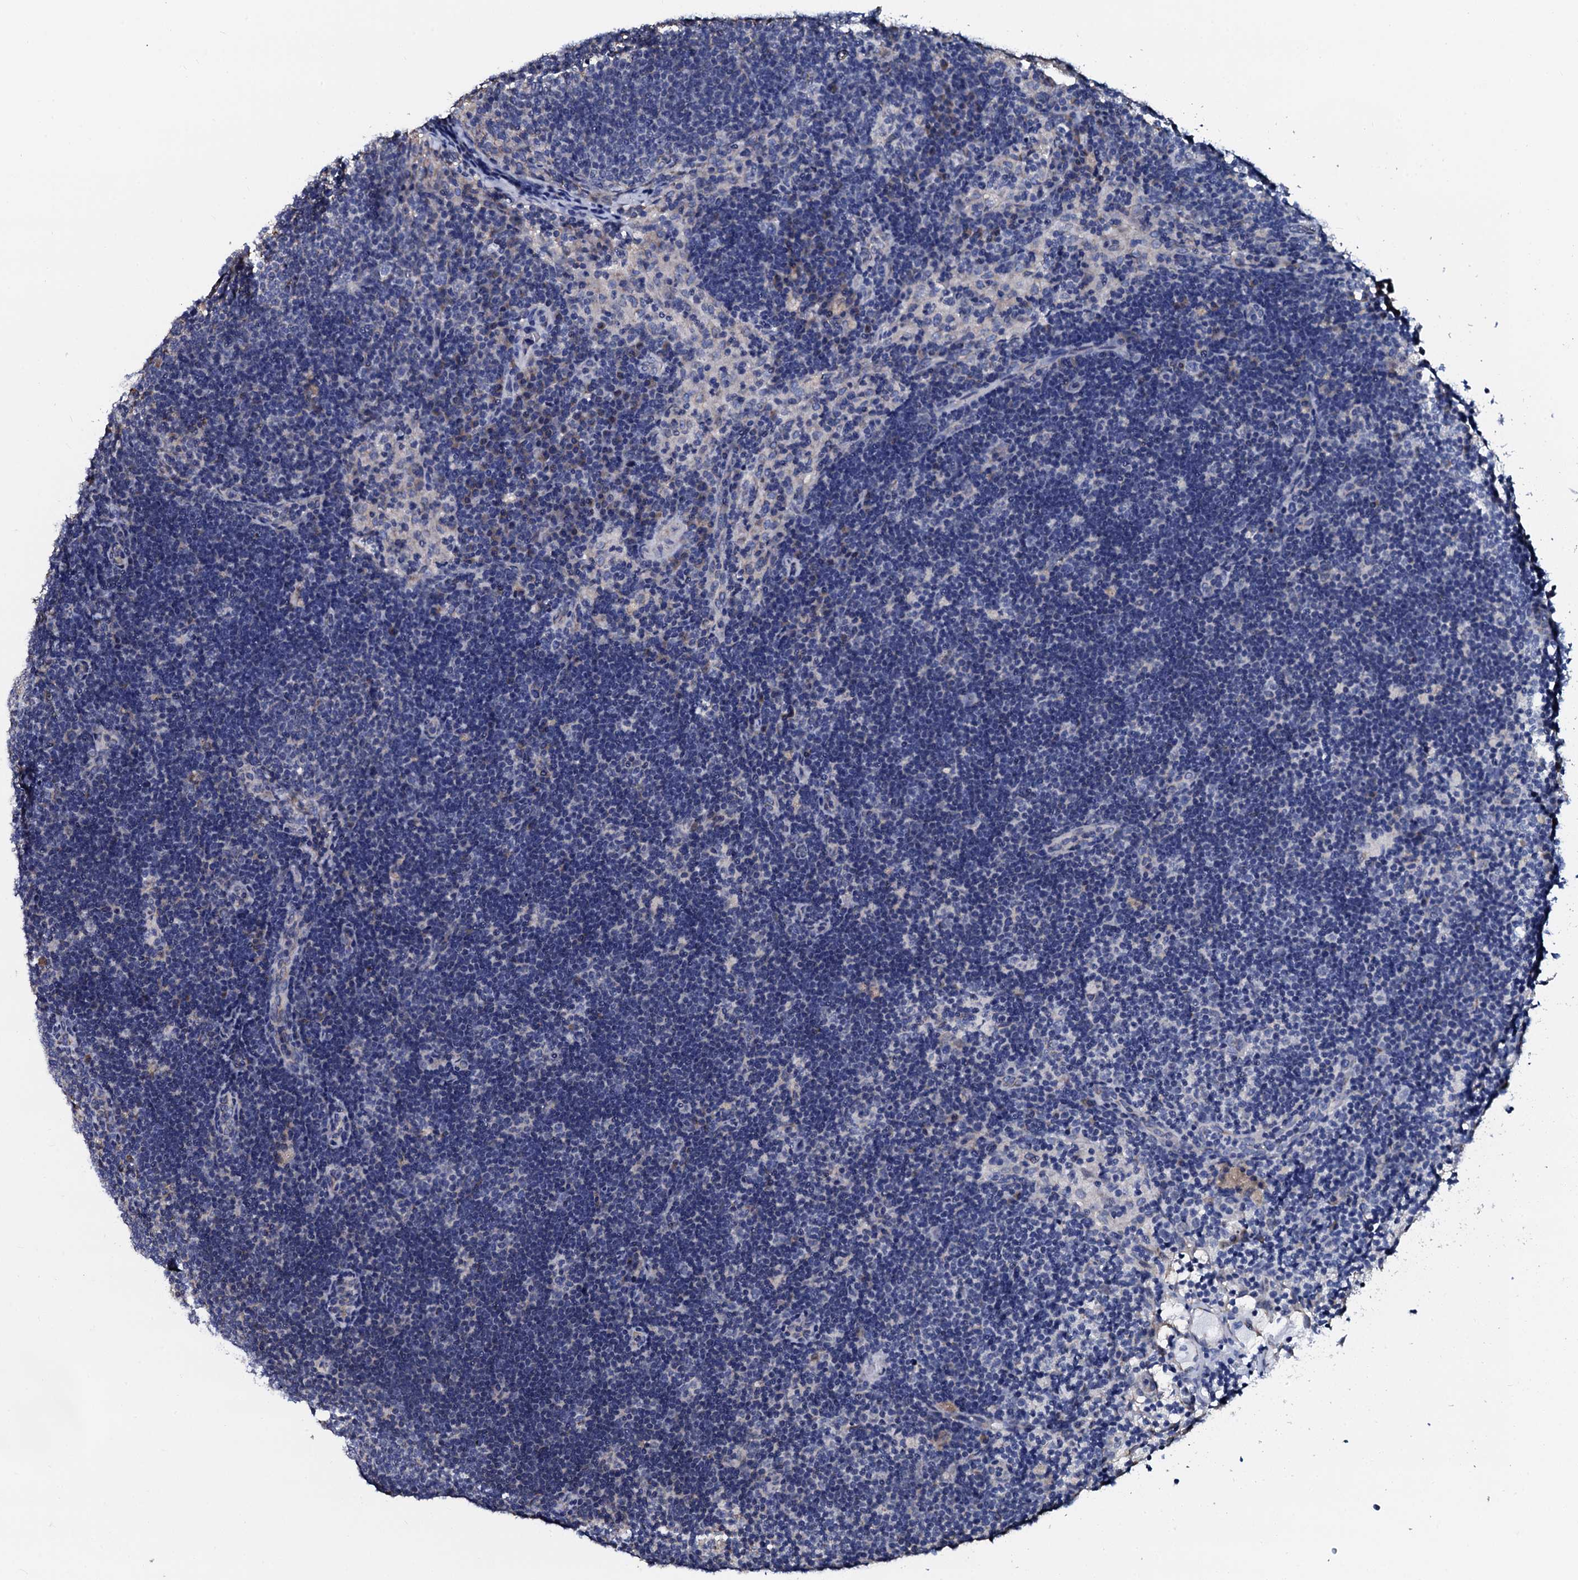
{"staining": {"intensity": "negative", "quantity": "none", "location": "none"}, "tissue": "lymph node", "cell_type": "Germinal center cells", "image_type": "normal", "snomed": [{"axis": "morphology", "description": "Normal tissue, NOS"}, {"axis": "topography", "description": "Lymph node"}], "caption": "The micrograph exhibits no significant staining in germinal center cells of lymph node. Brightfield microscopy of IHC stained with DAB (3,3'-diaminobenzidine) (brown) and hematoxylin (blue), captured at high magnification.", "gene": "AKAP3", "patient": {"sex": "female", "age": 70}}